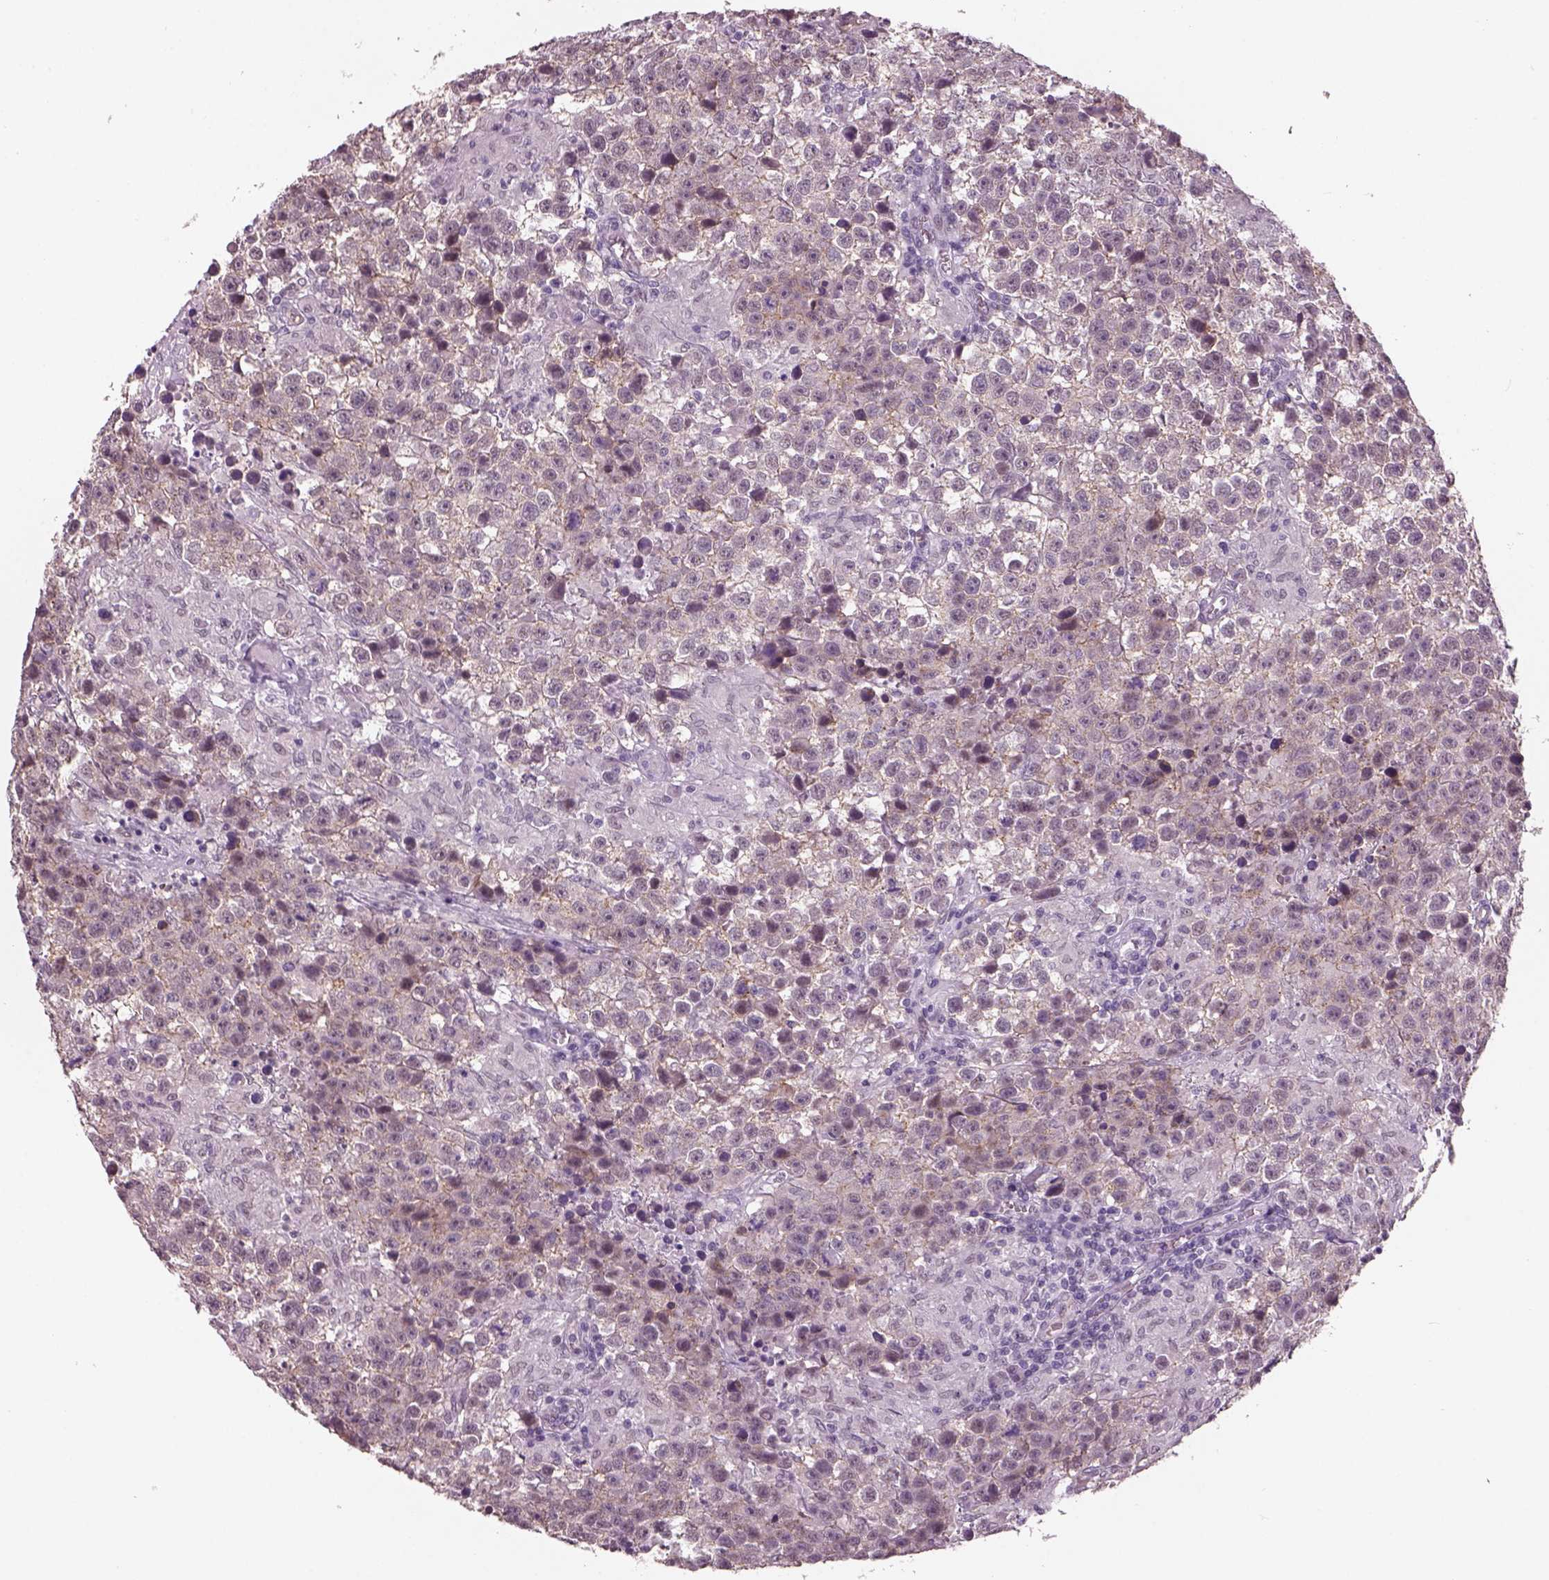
{"staining": {"intensity": "negative", "quantity": "none", "location": "none"}, "tissue": "testis cancer", "cell_type": "Tumor cells", "image_type": "cancer", "snomed": [{"axis": "morphology", "description": "Seminoma, NOS"}, {"axis": "topography", "description": "Testis"}], "caption": "This is a image of IHC staining of testis cancer, which shows no staining in tumor cells.", "gene": "NAT8", "patient": {"sex": "male", "age": 43}}